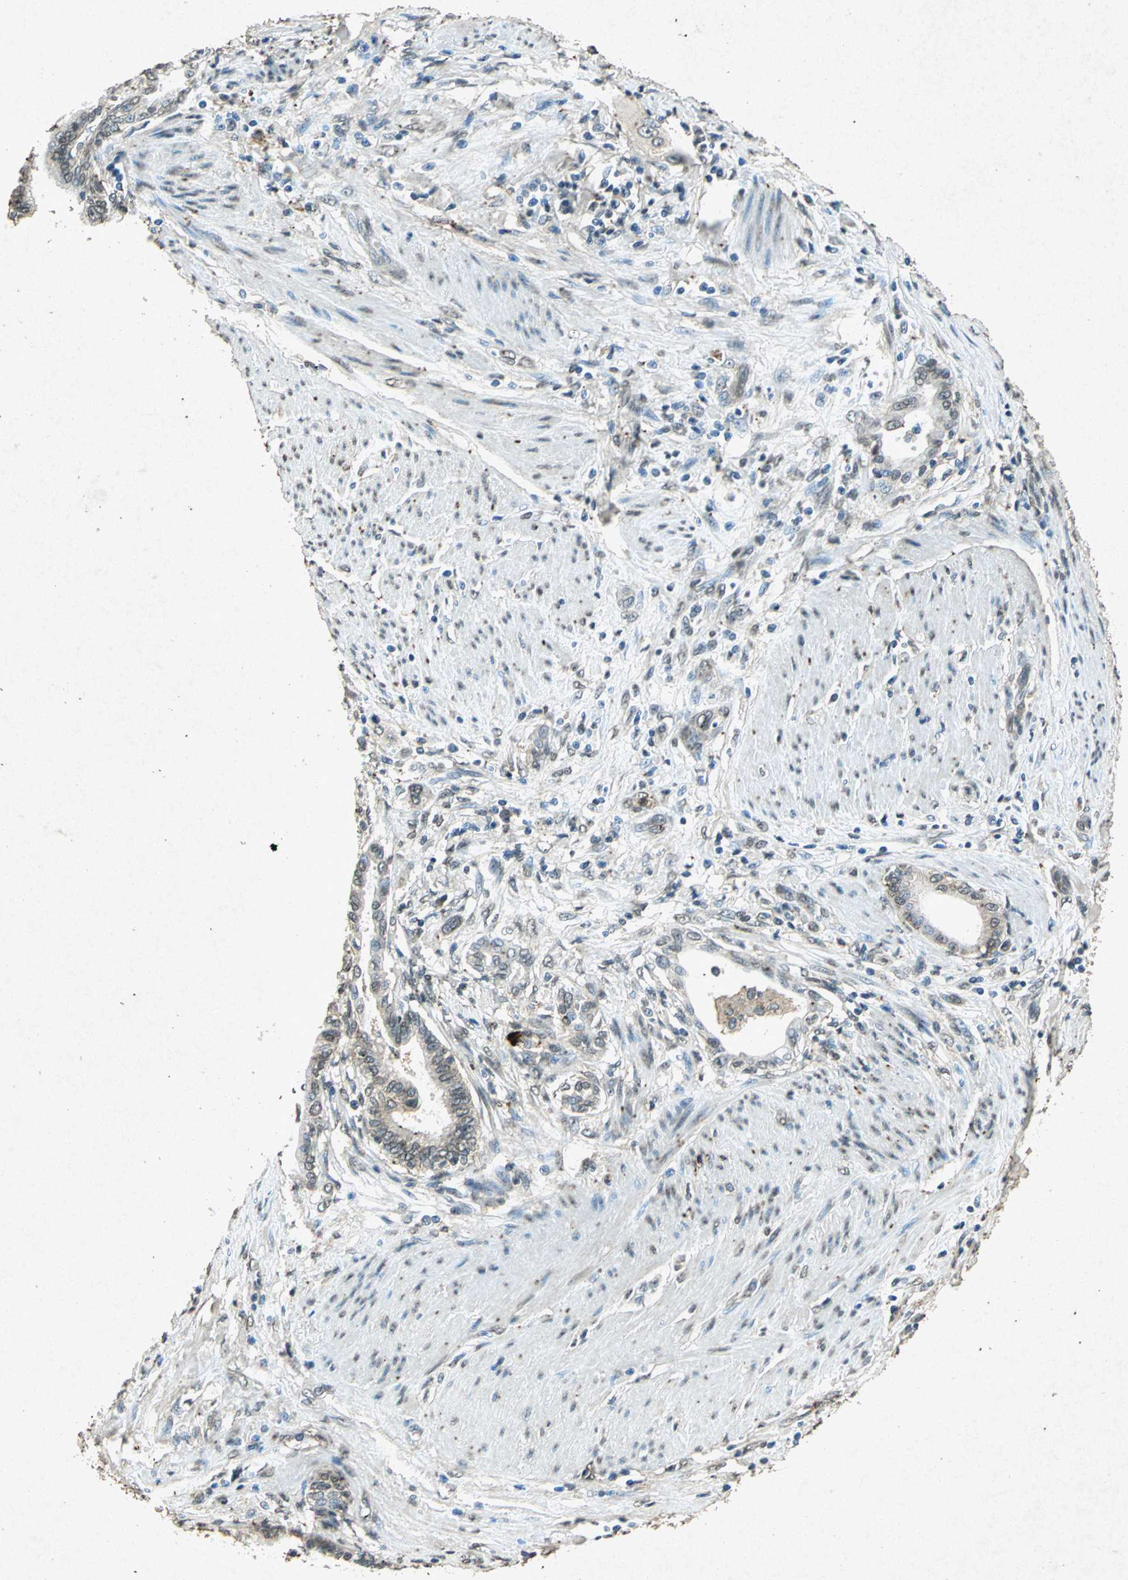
{"staining": {"intensity": "weak", "quantity": "<25%", "location": "cytoplasmic/membranous"}, "tissue": "pancreatic cancer", "cell_type": "Tumor cells", "image_type": "cancer", "snomed": [{"axis": "morphology", "description": "Adenocarcinoma, NOS"}, {"axis": "topography", "description": "Pancreas"}], "caption": "High magnification brightfield microscopy of adenocarcinoma (pancreatic) stained with DAB (3,3'-diaminobenzidine) (brown) and counterstained with hematoxylin (blue): tumor cells show no significant expression. Nuclei are stained in blue.", "gene": "PSEN1", "patient": {"sex": "female", "age": 64}}